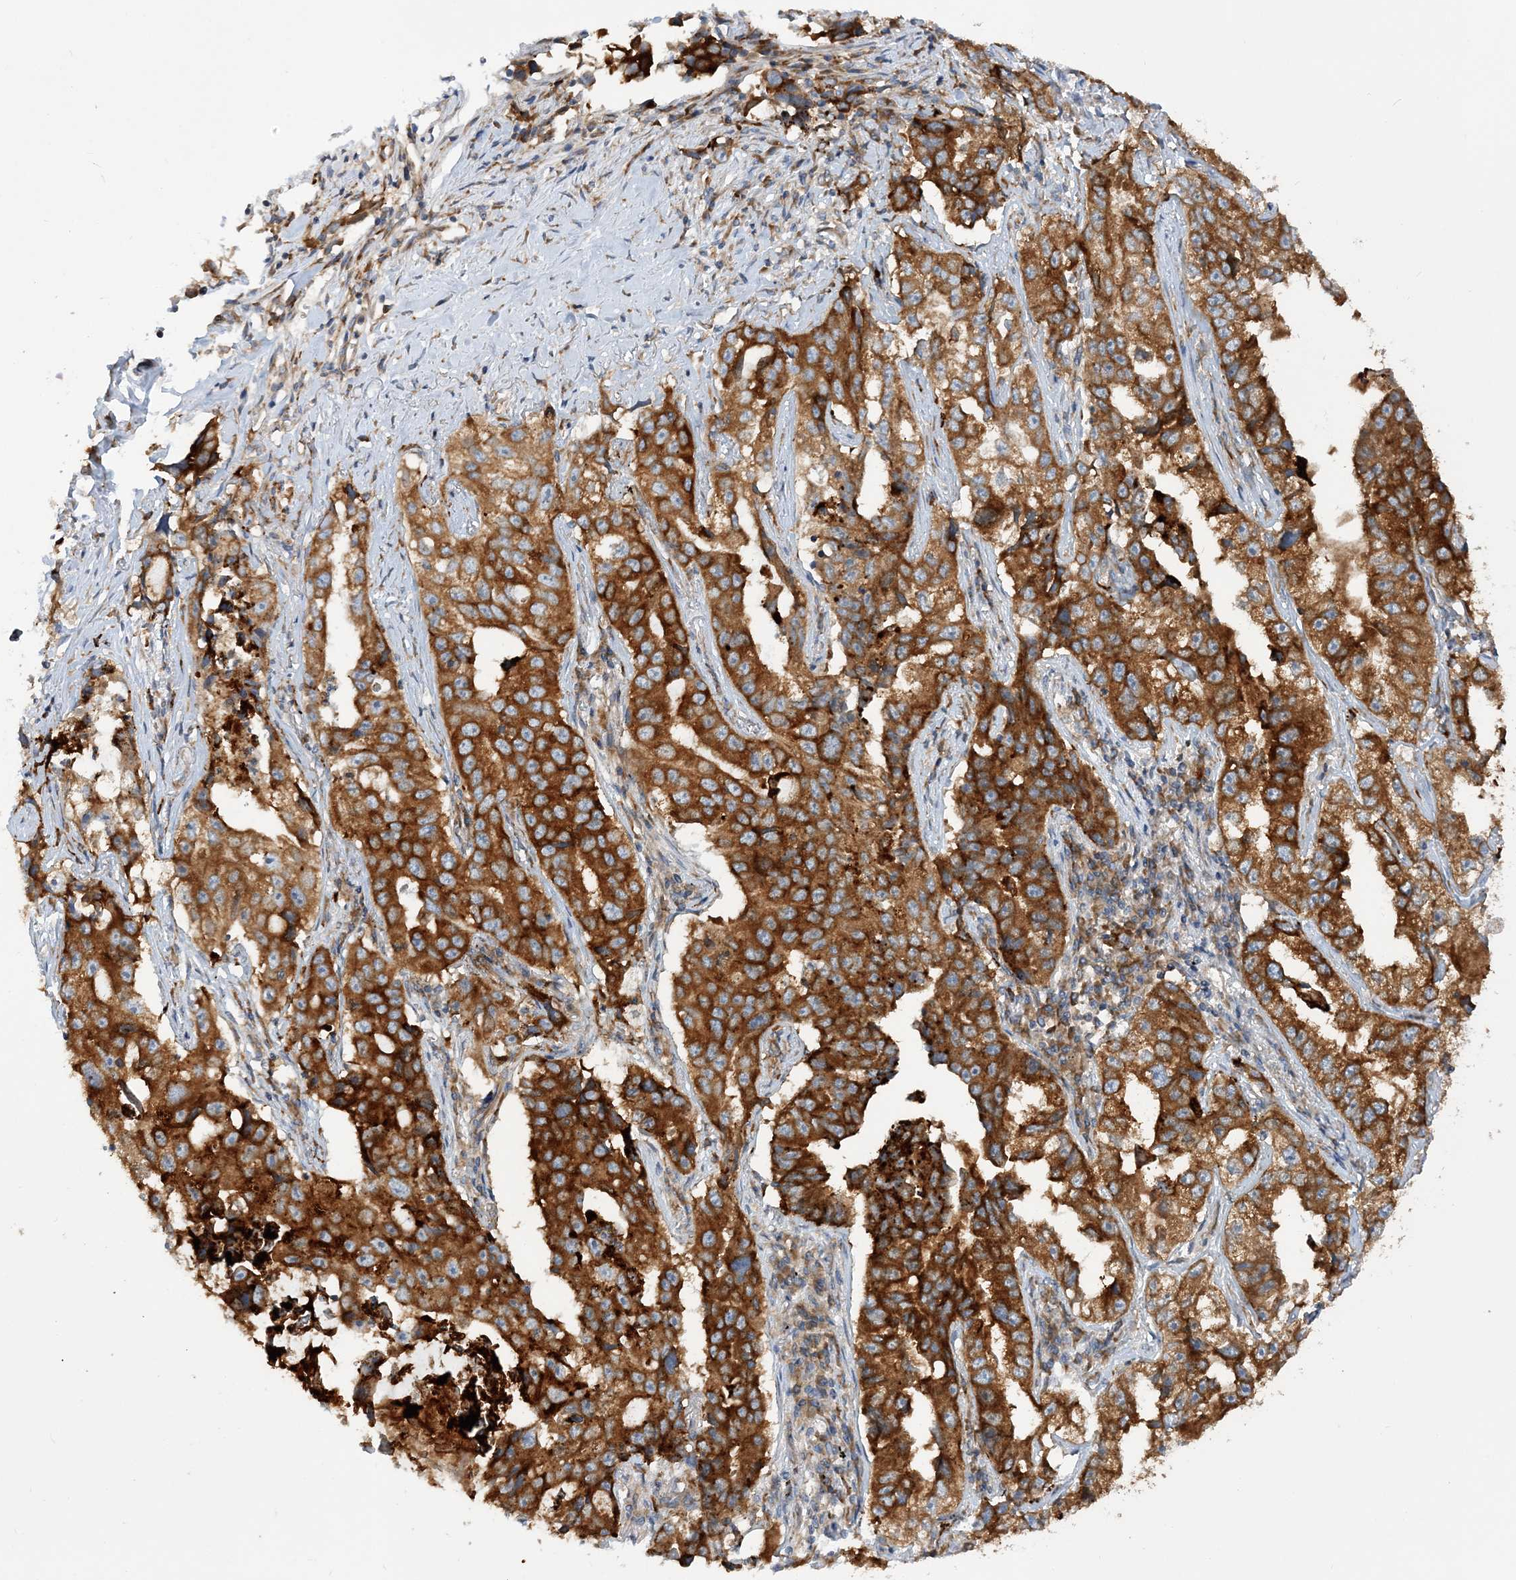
{"staining": {"intensity": "strong", "quantity": ">75%", "location": "cytoplasmic/membranous"}, "tissue": "lung cancer", "cell_type": "Tumor cells", "image_type": "cancer", "snomed": [{"axis": "morphology", "description": "Adenocarcinoma, NOS"}, {"axis": "topography", "description": "Lung"}], "caption": "Adenocarcinoma (lung) tissue demonstrates strong cytoplasmic/membranous positivity in approximately >75% of tumor cells, visualized by immunohistochemistry. The staining was performed using DAB (3,3'-diaminobenzidine) to visualize the protein expression in brown, while the nuclei were stained in blue with hematoxylin (Magnification: 20x).", "gene": "LARP4B", "patient": {"sex": "female", "age": 51}}